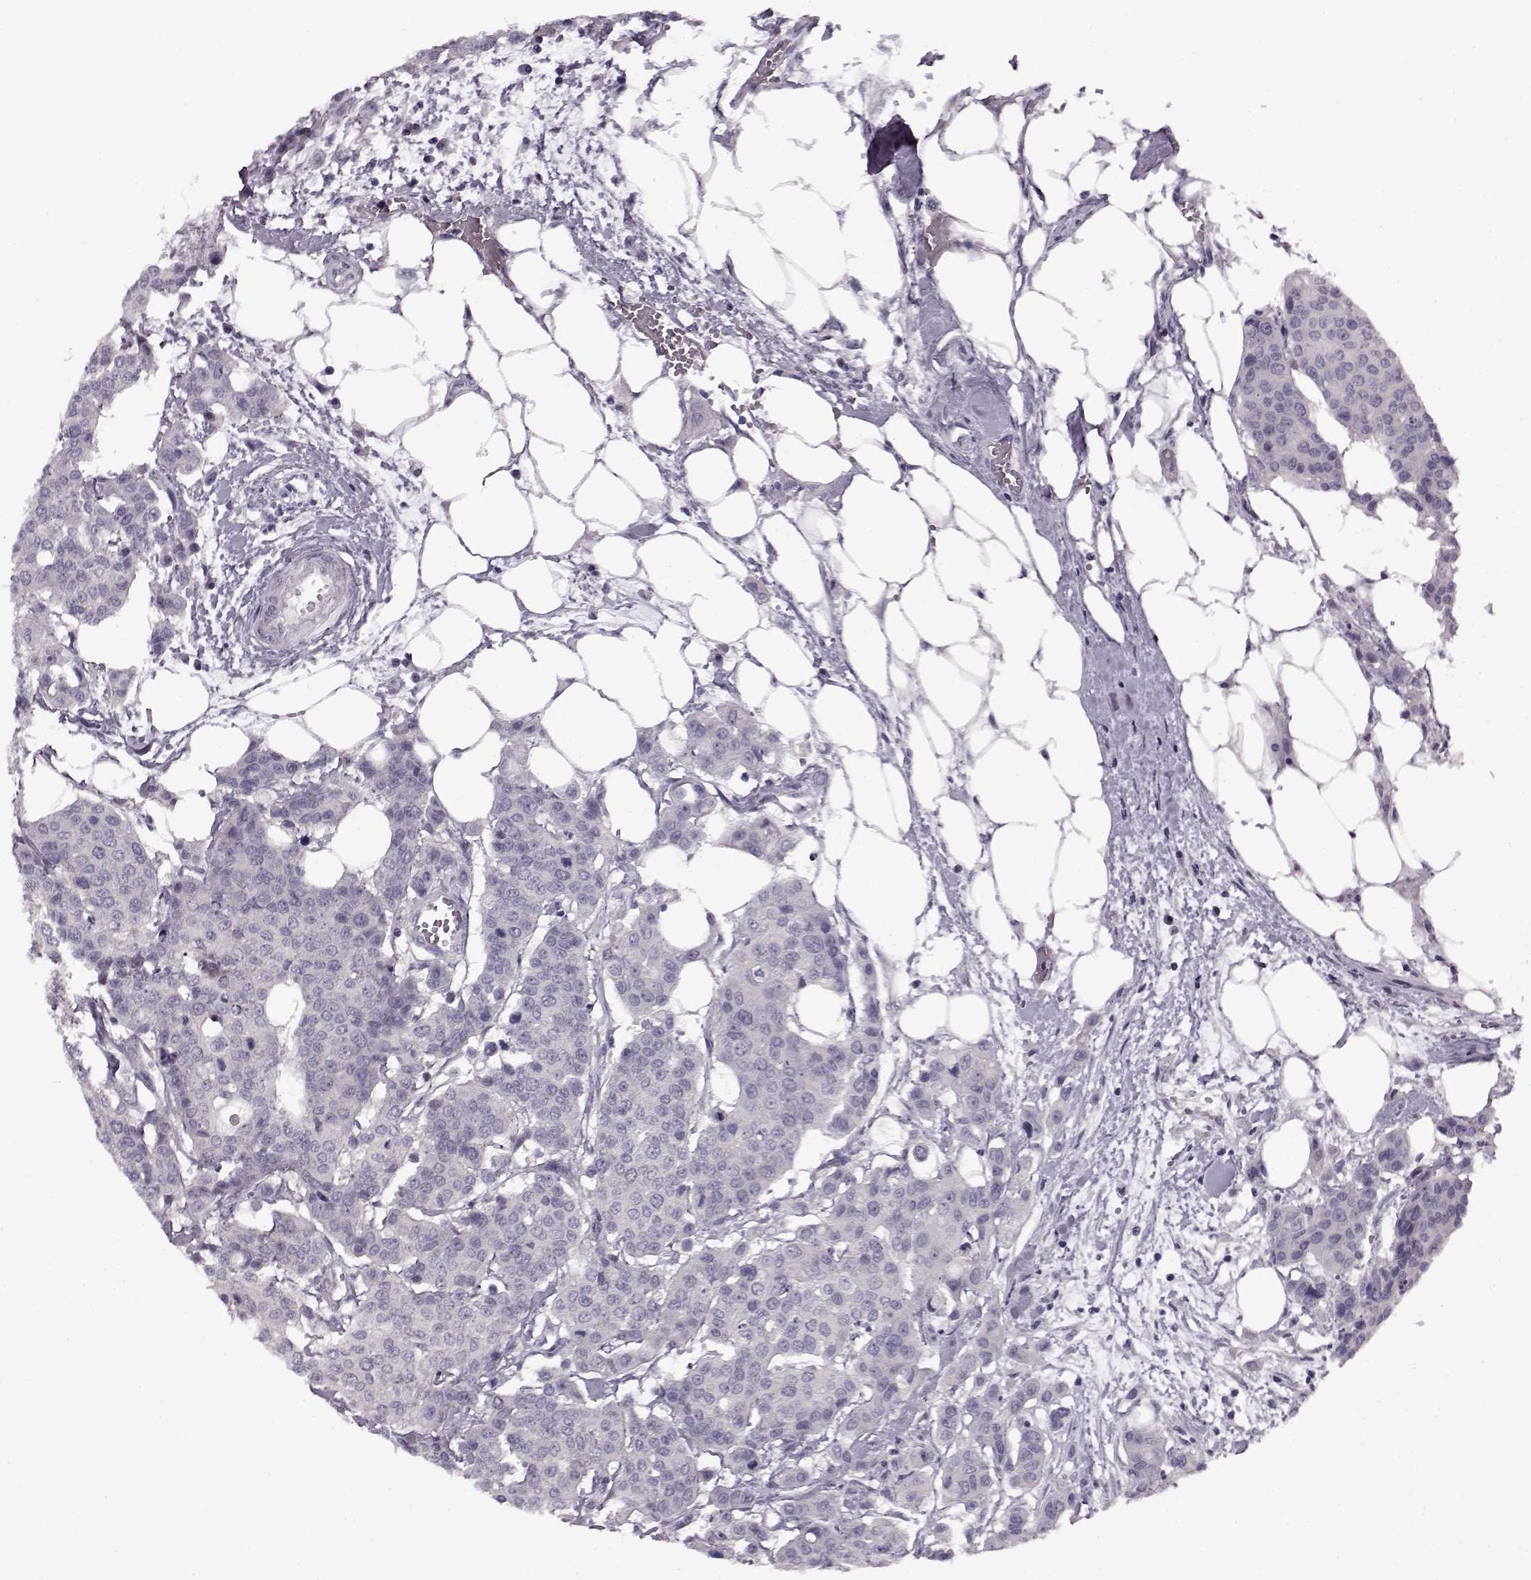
{"staining": {"intensity": "negative", "quantity": "none", "location": "none"}, "tissue": "carcinoid", "cell_type": "Tumor cells", "image_type": "cancer", "snomed": [{"axis": "morphology", "description": "Carcinoid, malignant, NOS"}, {"axis": "topography", "description": "Colon"}], "caption": "Immunohistochemistry (IHC) histopathology image of carcinoid (malignant) stained for a protein (brown), which shows no positivity in tumor cells.", "gene": "RP1L1", "patient": {"sex": "male", "age": 81}}